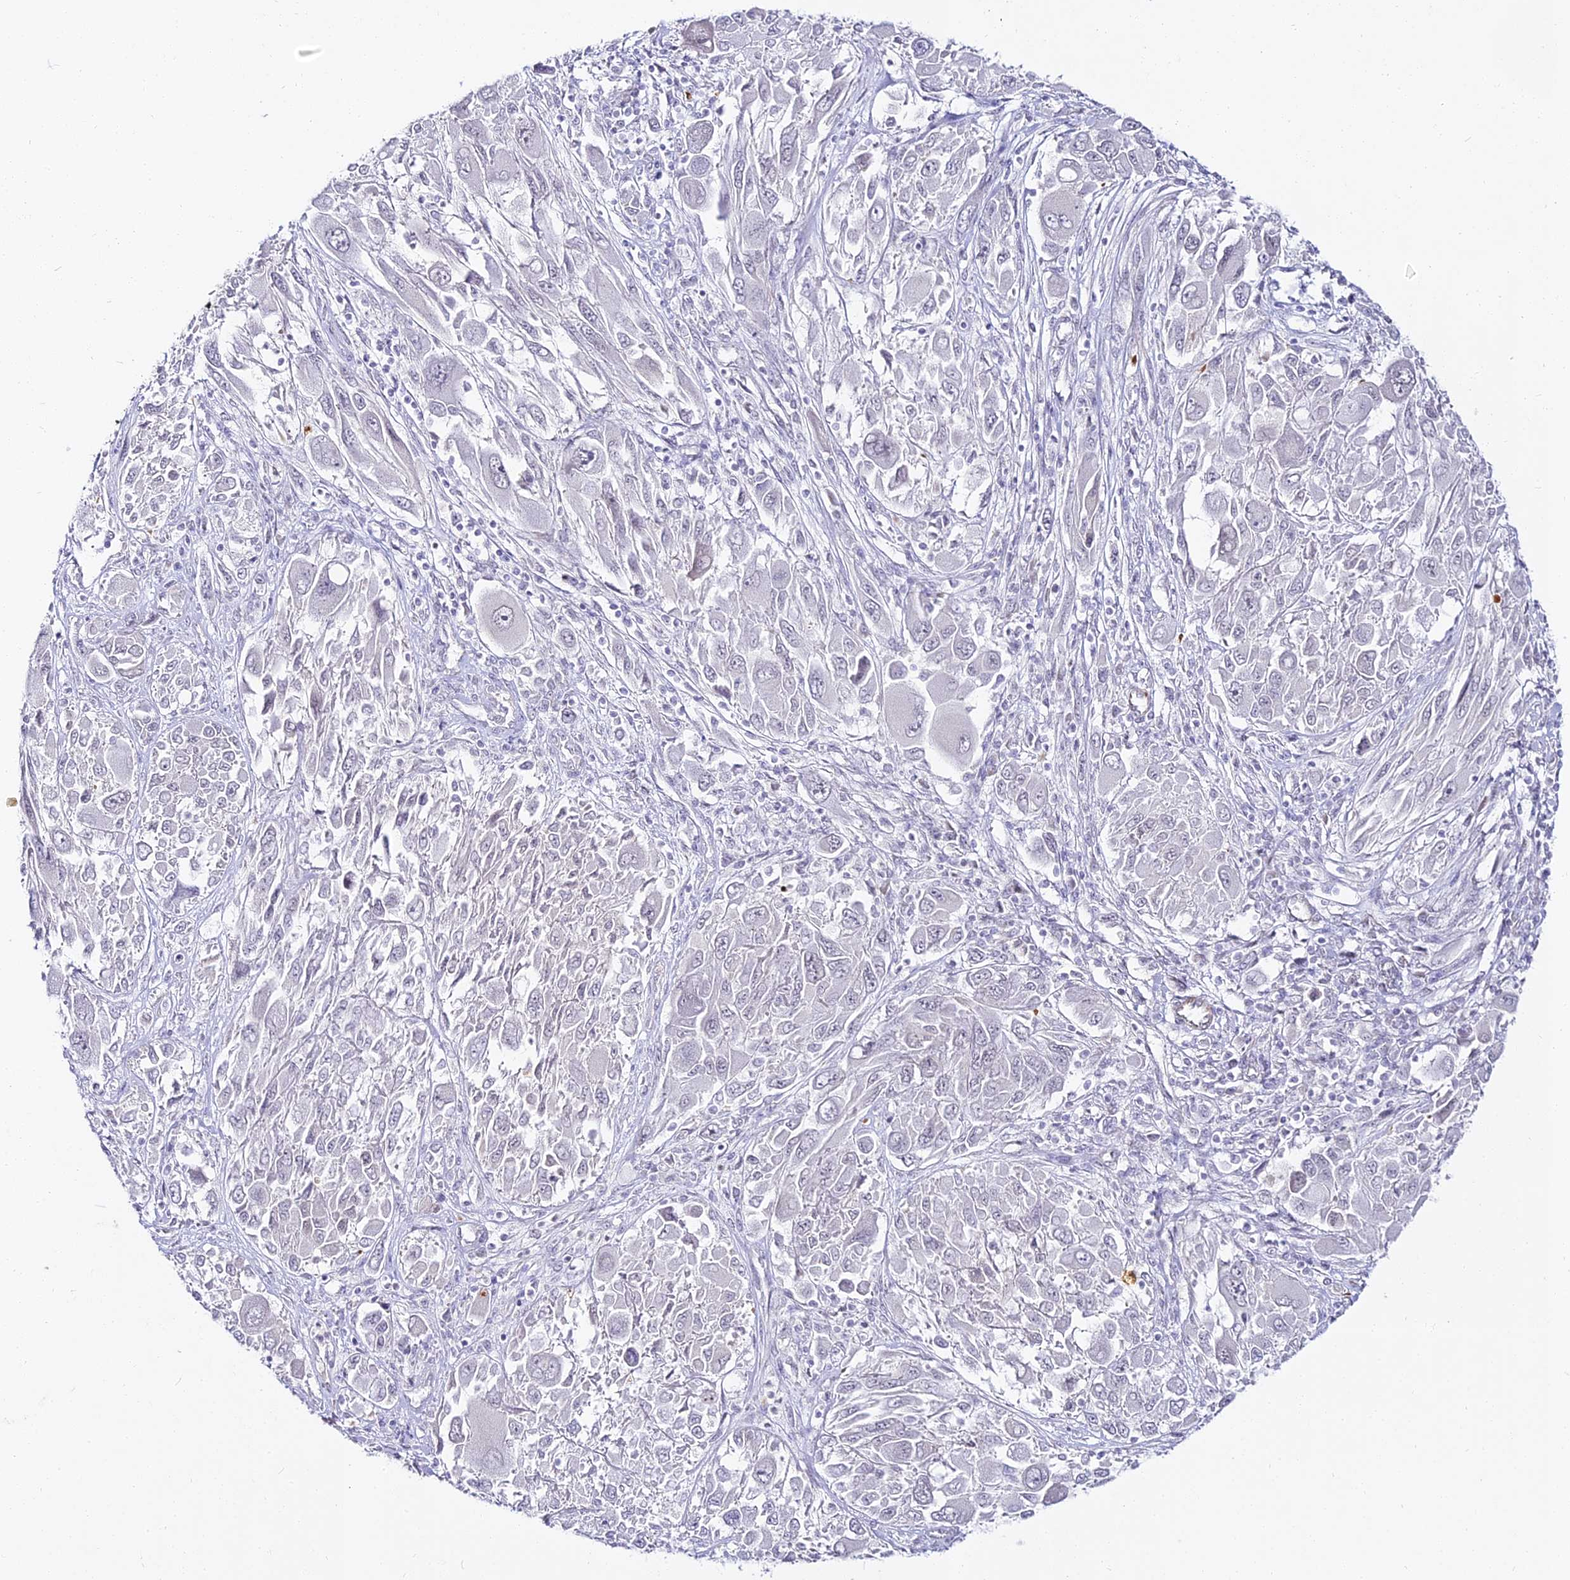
{"staining": {"intensity": "negative", "quantity": "none", "location": "none"}, "tissue": "melanoma", "cell_type": "Tumor cells", "image_type": "cancer", "snomed": [{"axis": "morphology", "description": "Malignant melanoma, NOS"}, {"axis": "topography", "description": "Skin"}], "caption": "The photomicrograph reveals no staining of tumor cells in malignant melanoma.", "gene": "ALPG", "patient": {"sex": "female", "age": 91}}